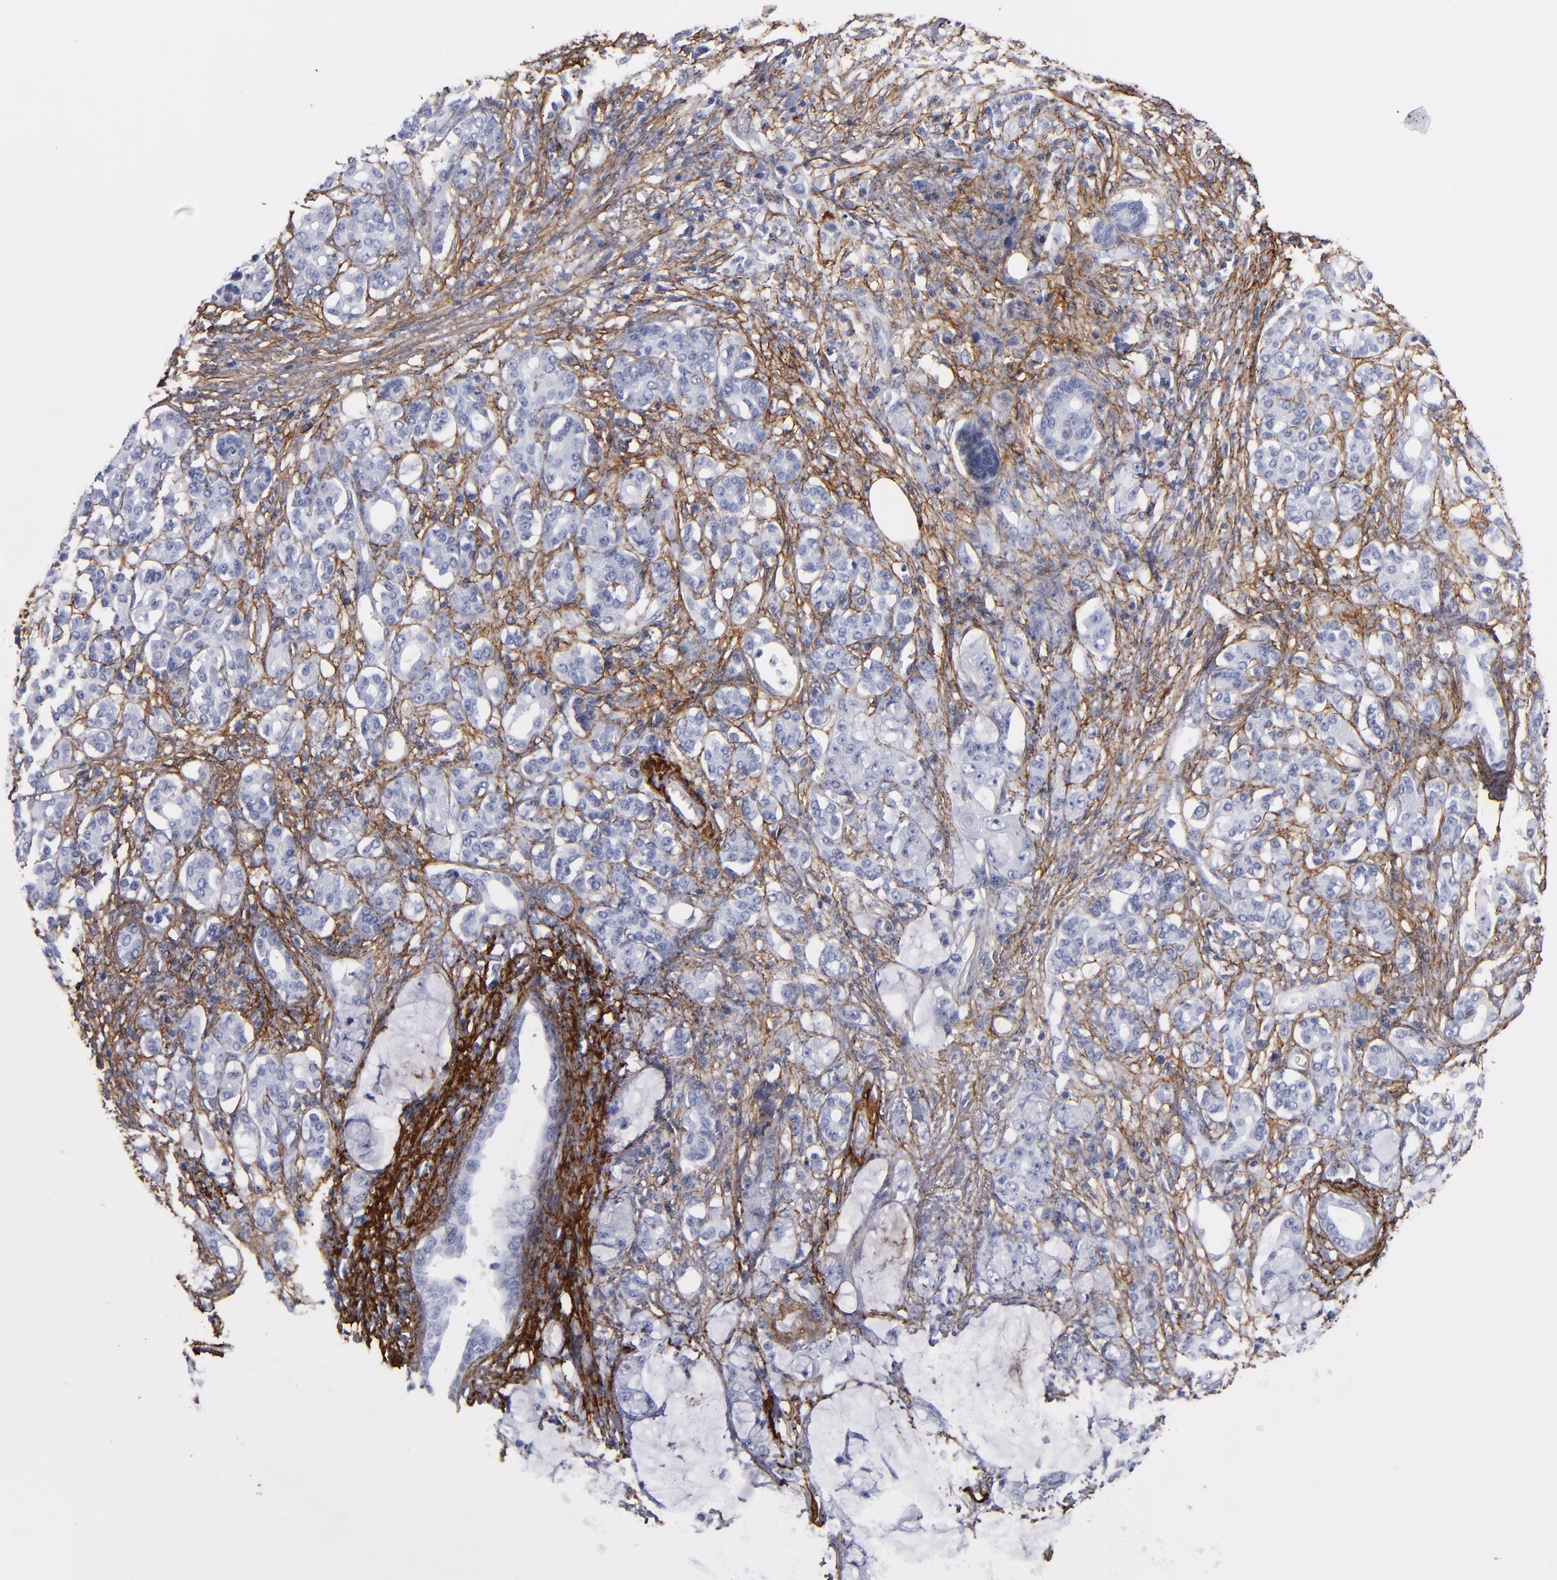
{"staining": {"intensity": "negative", "quantity": "none", "location": "none"}, "tissue": "pancreatic cancer", "cell_type": "Tumor cells", "image_type": "cancer", "snomed": [{"axis": "morphology", "description": "Adenocarcinoma, NOS"}, {"axis": "topography", "description": "Pancreas"}], "caption": "A high-resolution photomicrograph shows IHC staining of adenocarcinoma (pancreatic), which displays no significant expression in tumor cells.", "gene": "EMILIN1", "patient": {"sex": "female", "age": 73}}